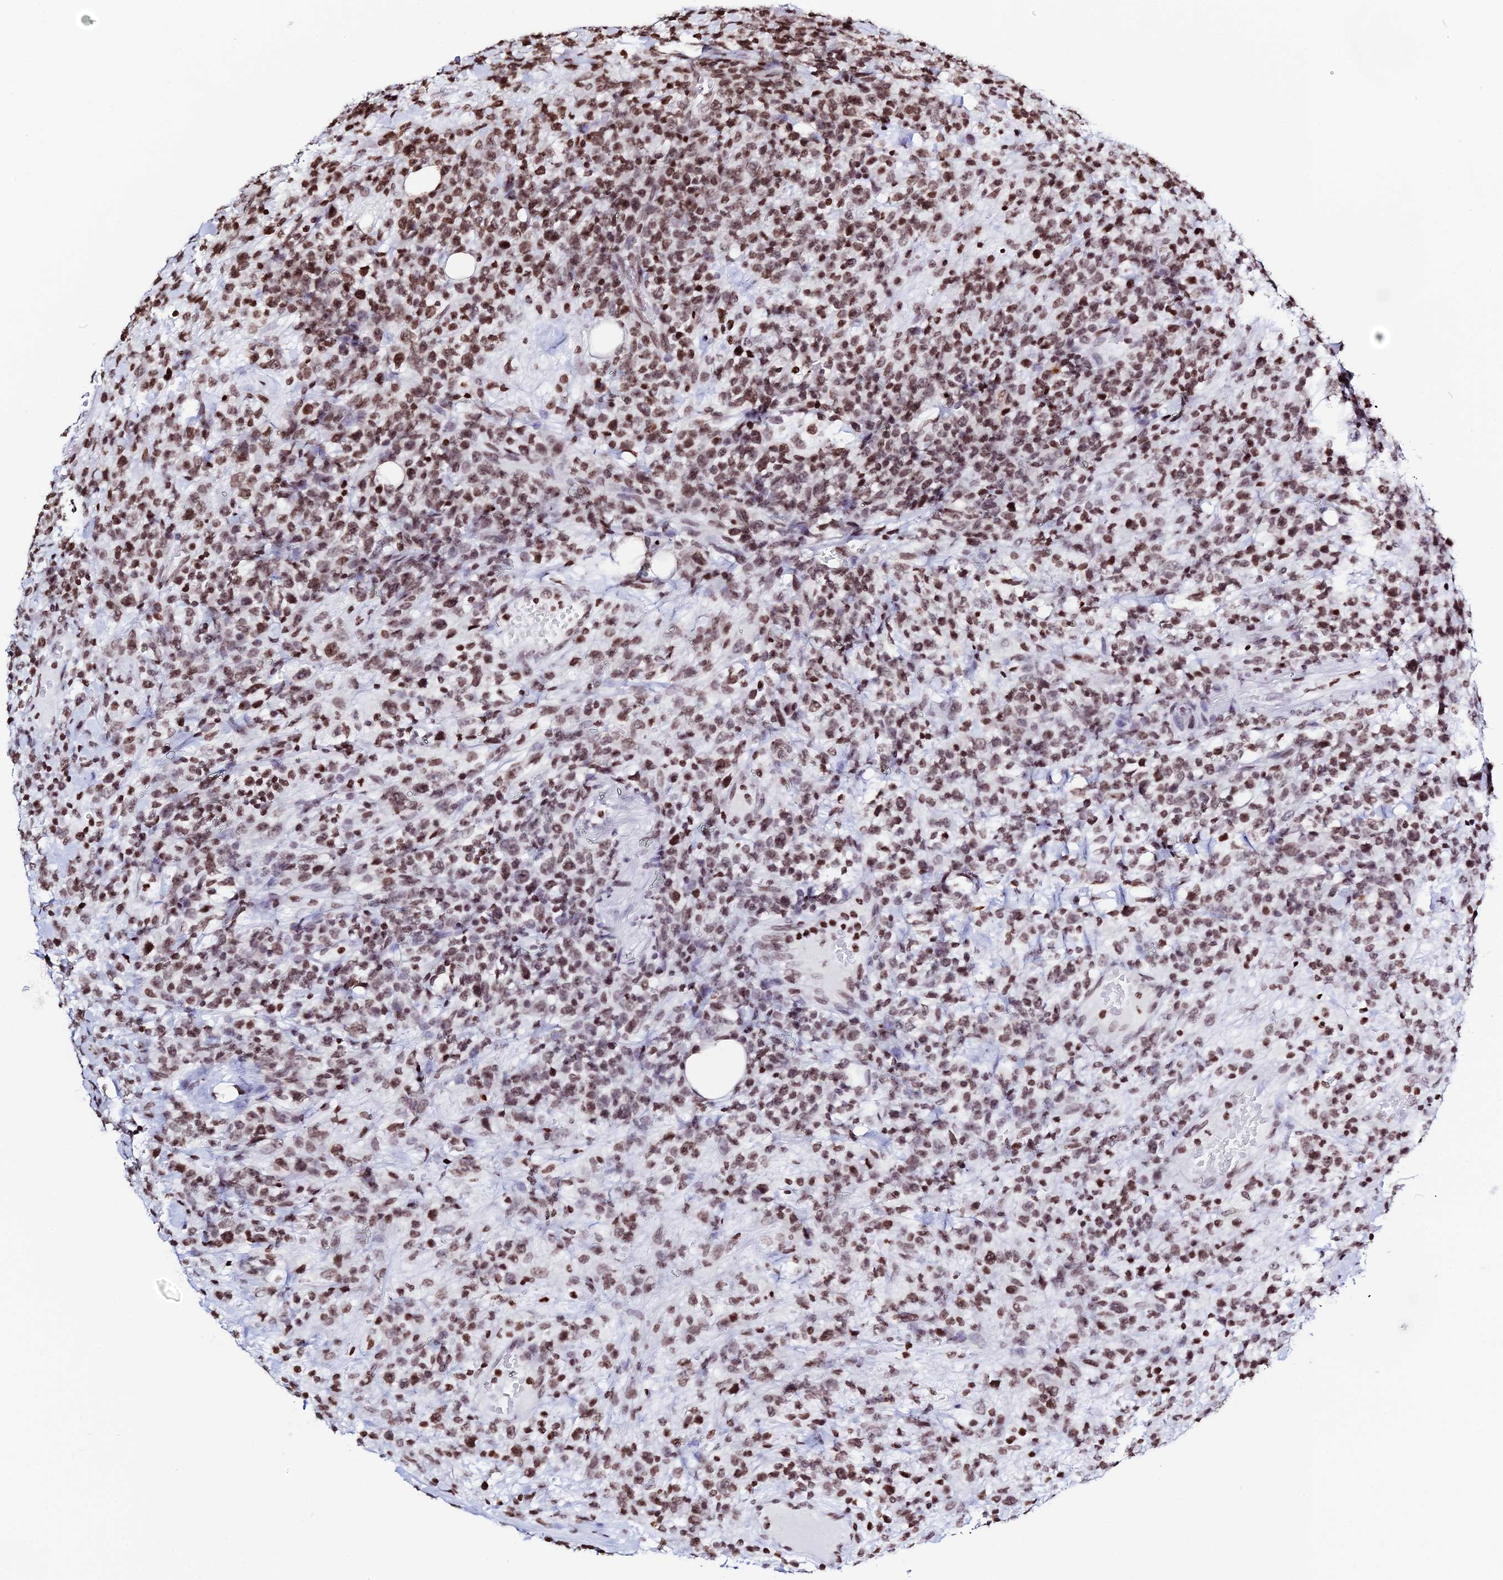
{"staining": {"intensity": "moderate", "quantity": ">75%", "location": "nuclear"}, "tissue": "lymphoma", "cell_type": "Tumor cells", "image_type": "cancer", "snomed": [{"axis": "morphology", "description": "Malignant lymphoma, non-Hodgkin's type, High grade"}, {"axis": "topography", "description": "Colon"}], "caption": "The photomicrograph demonstrates staining of lymphoma, revealing moderate nuclear protein expression (brown color) within tumor cells.", "gene": "MACROH2A2", "patient": {"sex": "female", "age": 53}}